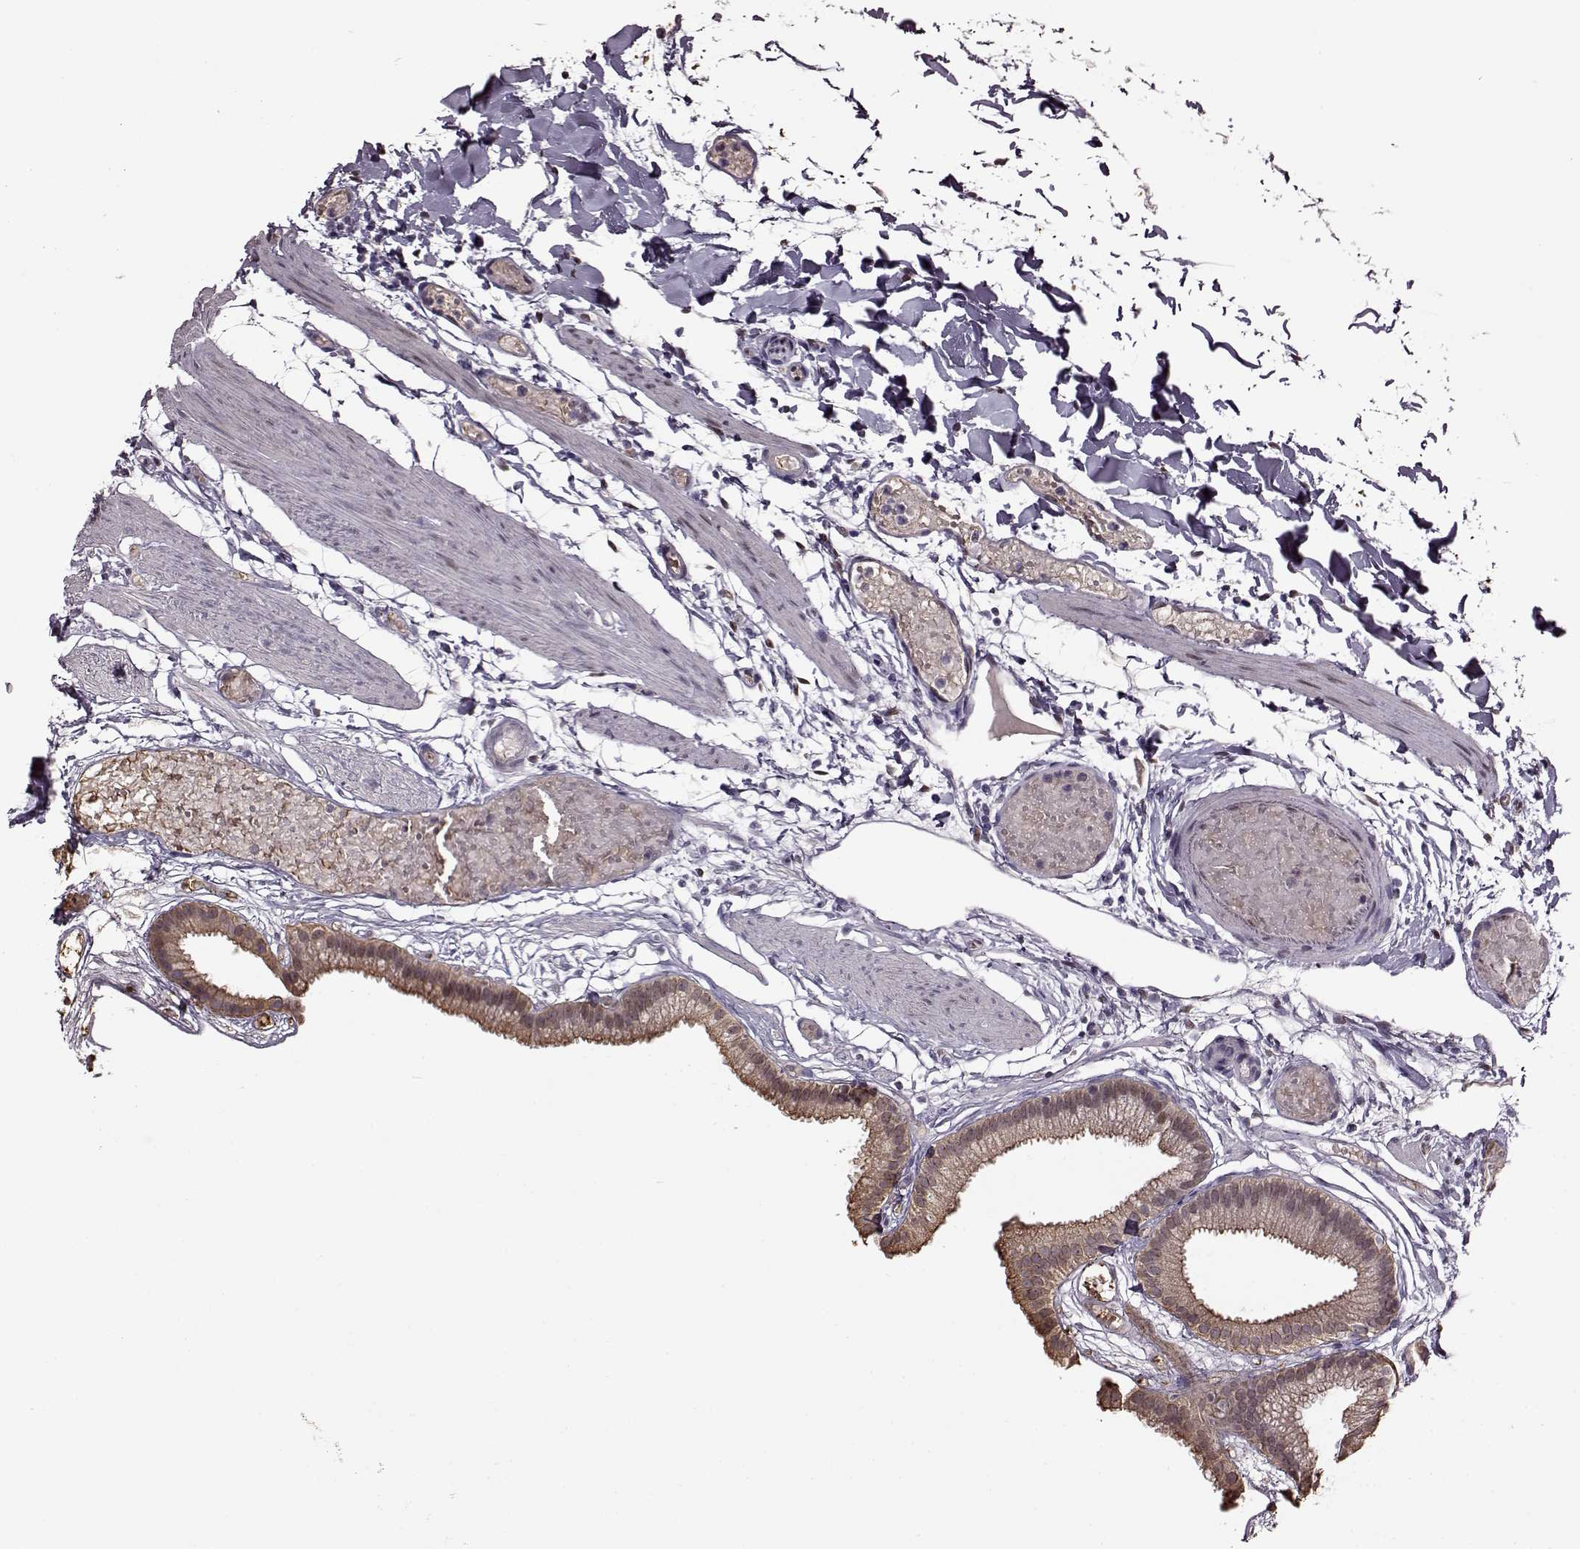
{"staining": {"intensity": "moderate", "quantity": "25%-75%", "location": "nuclear"}, "tissue": "gallbladder", "cell_type": "Glandular cells", "image_type": "normal", "snomed": [{"axis": "morphology", "description": "Normal tissue, NOS"}, {"axis": "topography", "description": "Gallbladder"}], "caption": "Immunohistochemistry (DAB (3,3'-diaminobenzidine)) staining of normal human gallbladder displays moderate nuclear protein staining in about 25%-75% of glandular cells.", "gene": "FTO", "patient": {"sex": "female", "age": 45}}